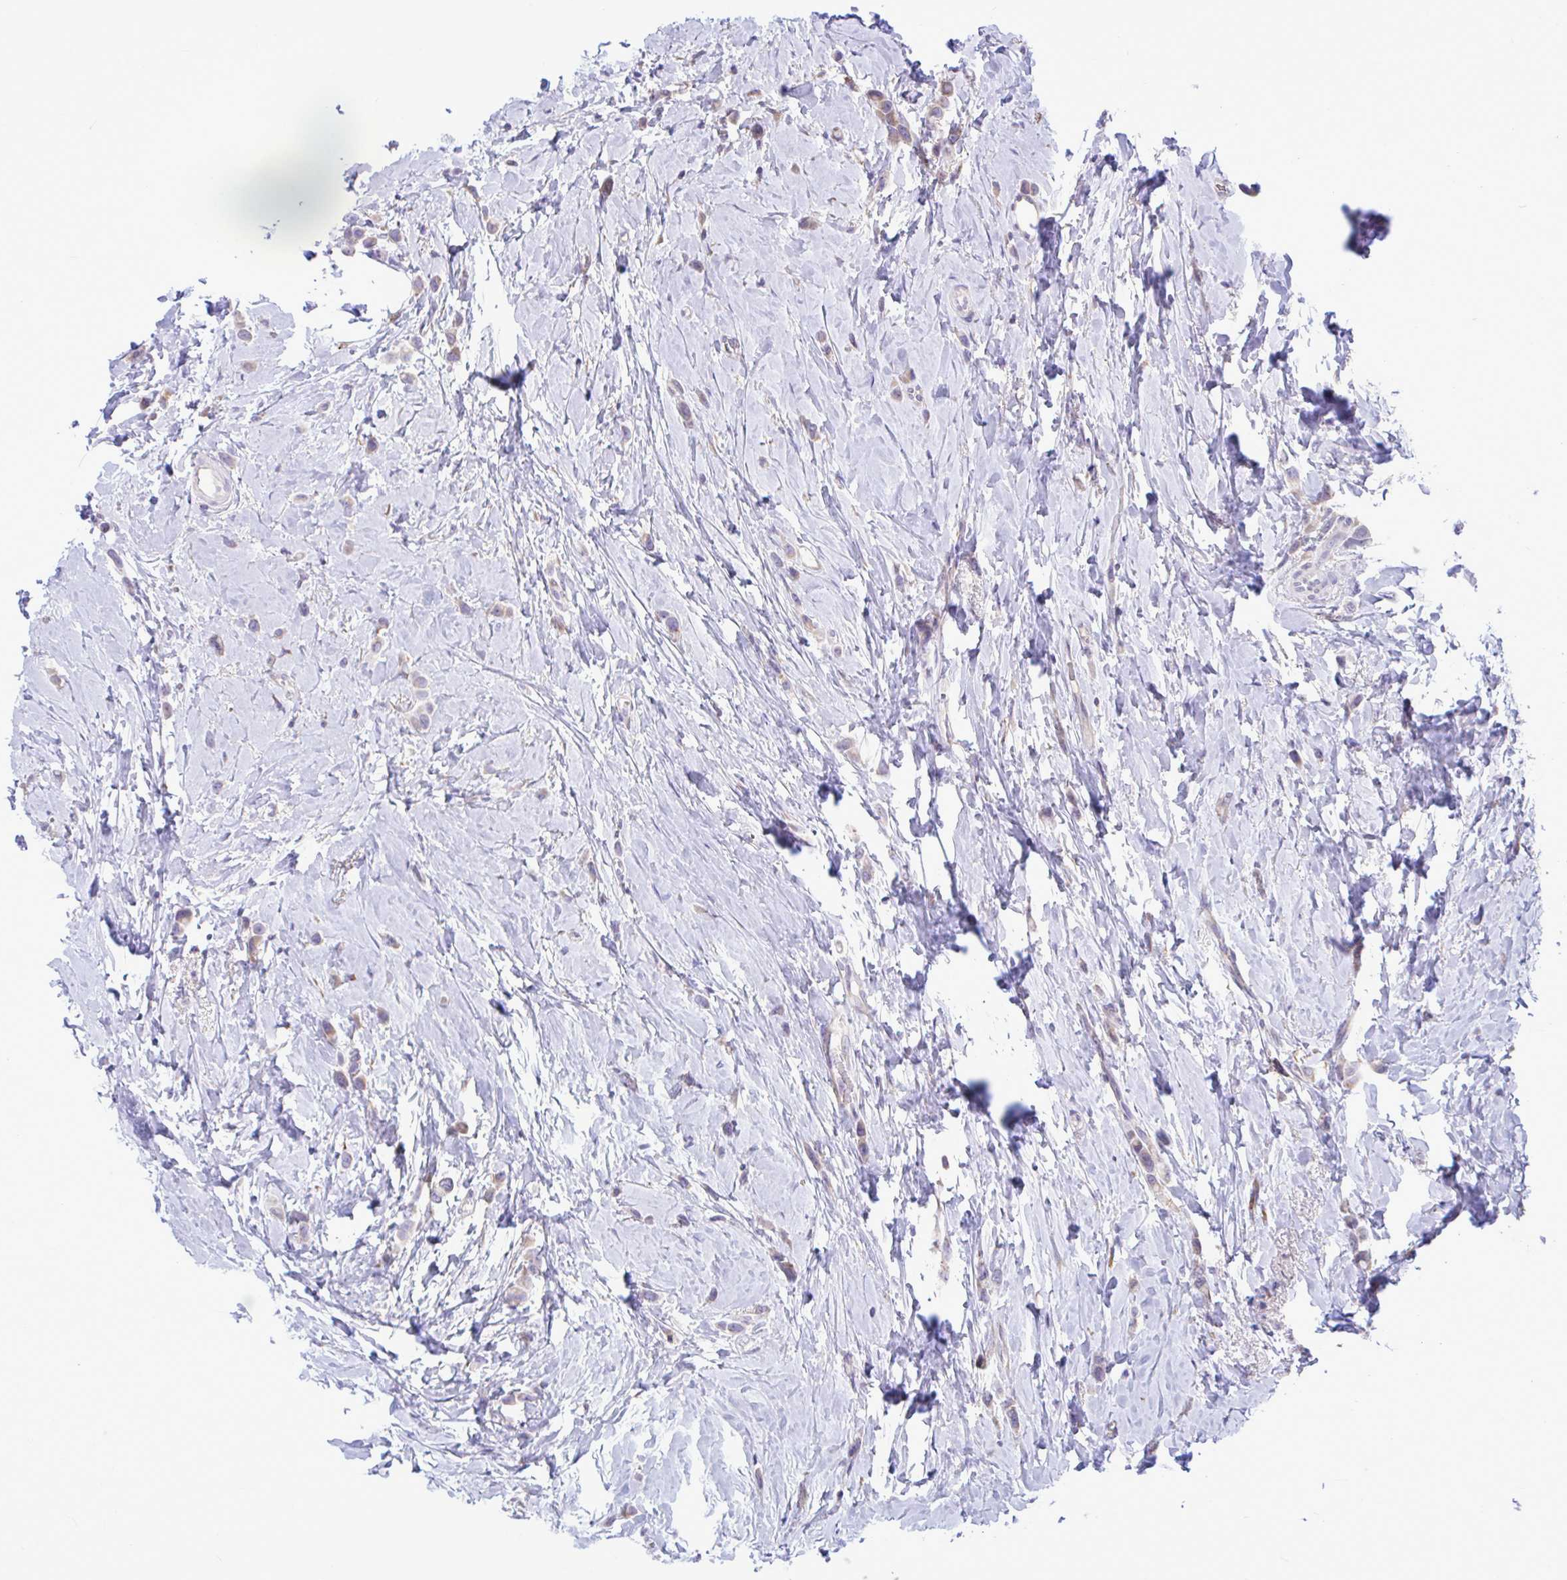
{"staining": {"intensity": "weak", "quantity": "25%-75%", "location": "cytoplasmic/membranous"}, "tissue": "breast cancer", "cell_type": "Tumor cells", "image_type": "cancer", "snomed": [{"axis": "morphology", "description": "Lobular carcinoma"}, {"axis": "topography", "description": "Breast"}], "caption": "A high-resolution photomicrograph shows immunohistochemistry staining of breast cancer (lobular carcinoma), which shows weak cytoplasmic/membranous staining in approximately 25%-75% of tumor cells. The staining was performed using DAB (3,3'-diaminobenzidine), with brown indicating positive protein expression. Nuclei are stained blue with hematoxylin.", "gene": "PIGK", "patient": {"sex": "female", "age": 66}}